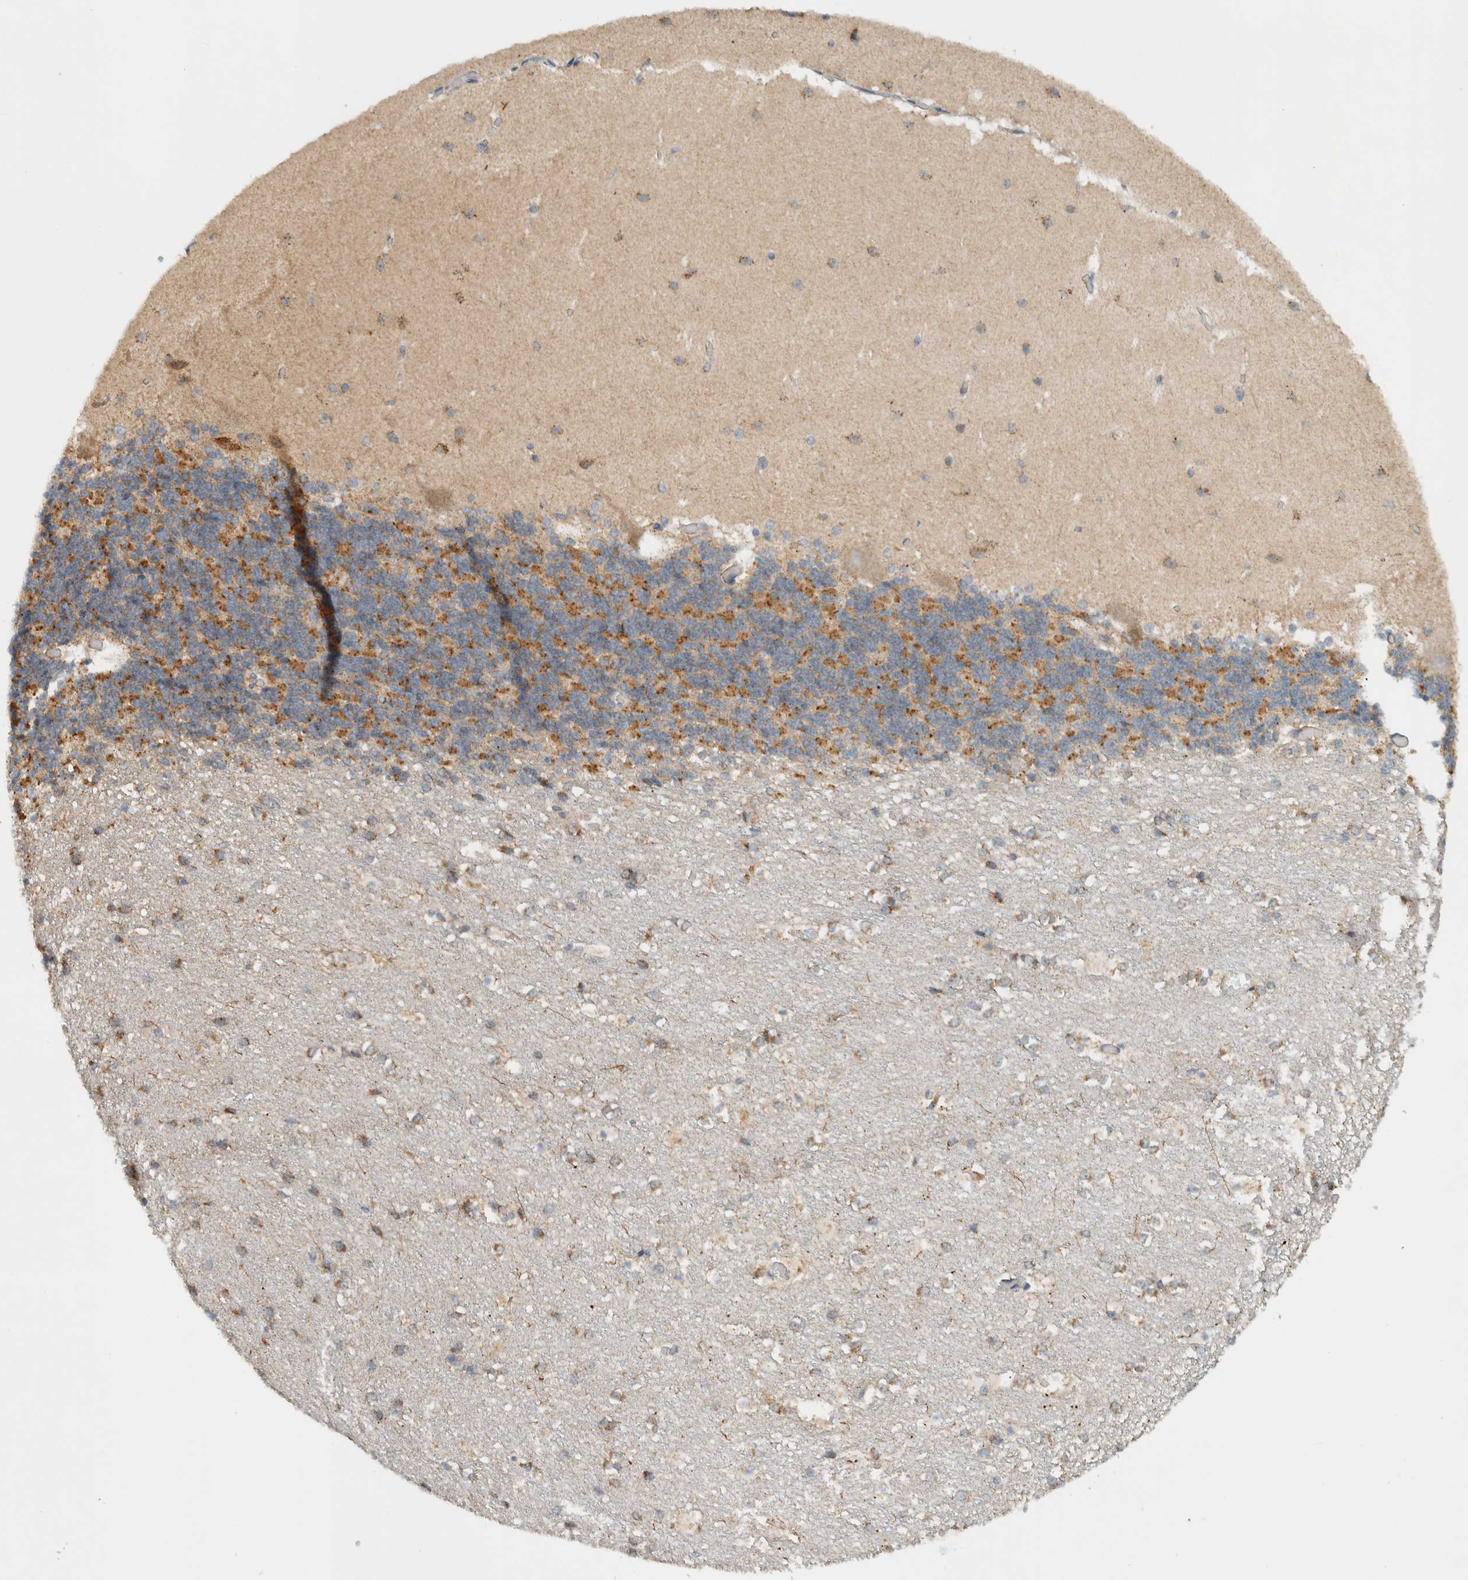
{"staining": {"intensity": "moderate", "quantity": "25%-75%", "location": "cytoplasmic/membranous"}, "tissue": "cerebellum", "cell_type": "Cells in granular layer", "image_type": "normal", "snomed": [{"axis": "morphology", "description": "Normal tissue, NOS"}, {"axis": "topography", "description": "Cerebellum"}], "caption": "Cerebellum stained for a protein (brown) shows moderate cytoplasmic/membranous positive positivity in approximately 25%-75% of cells in granular layer.", "gene": "AMPD1", "patient": {"sex": "female", "age": 19}}